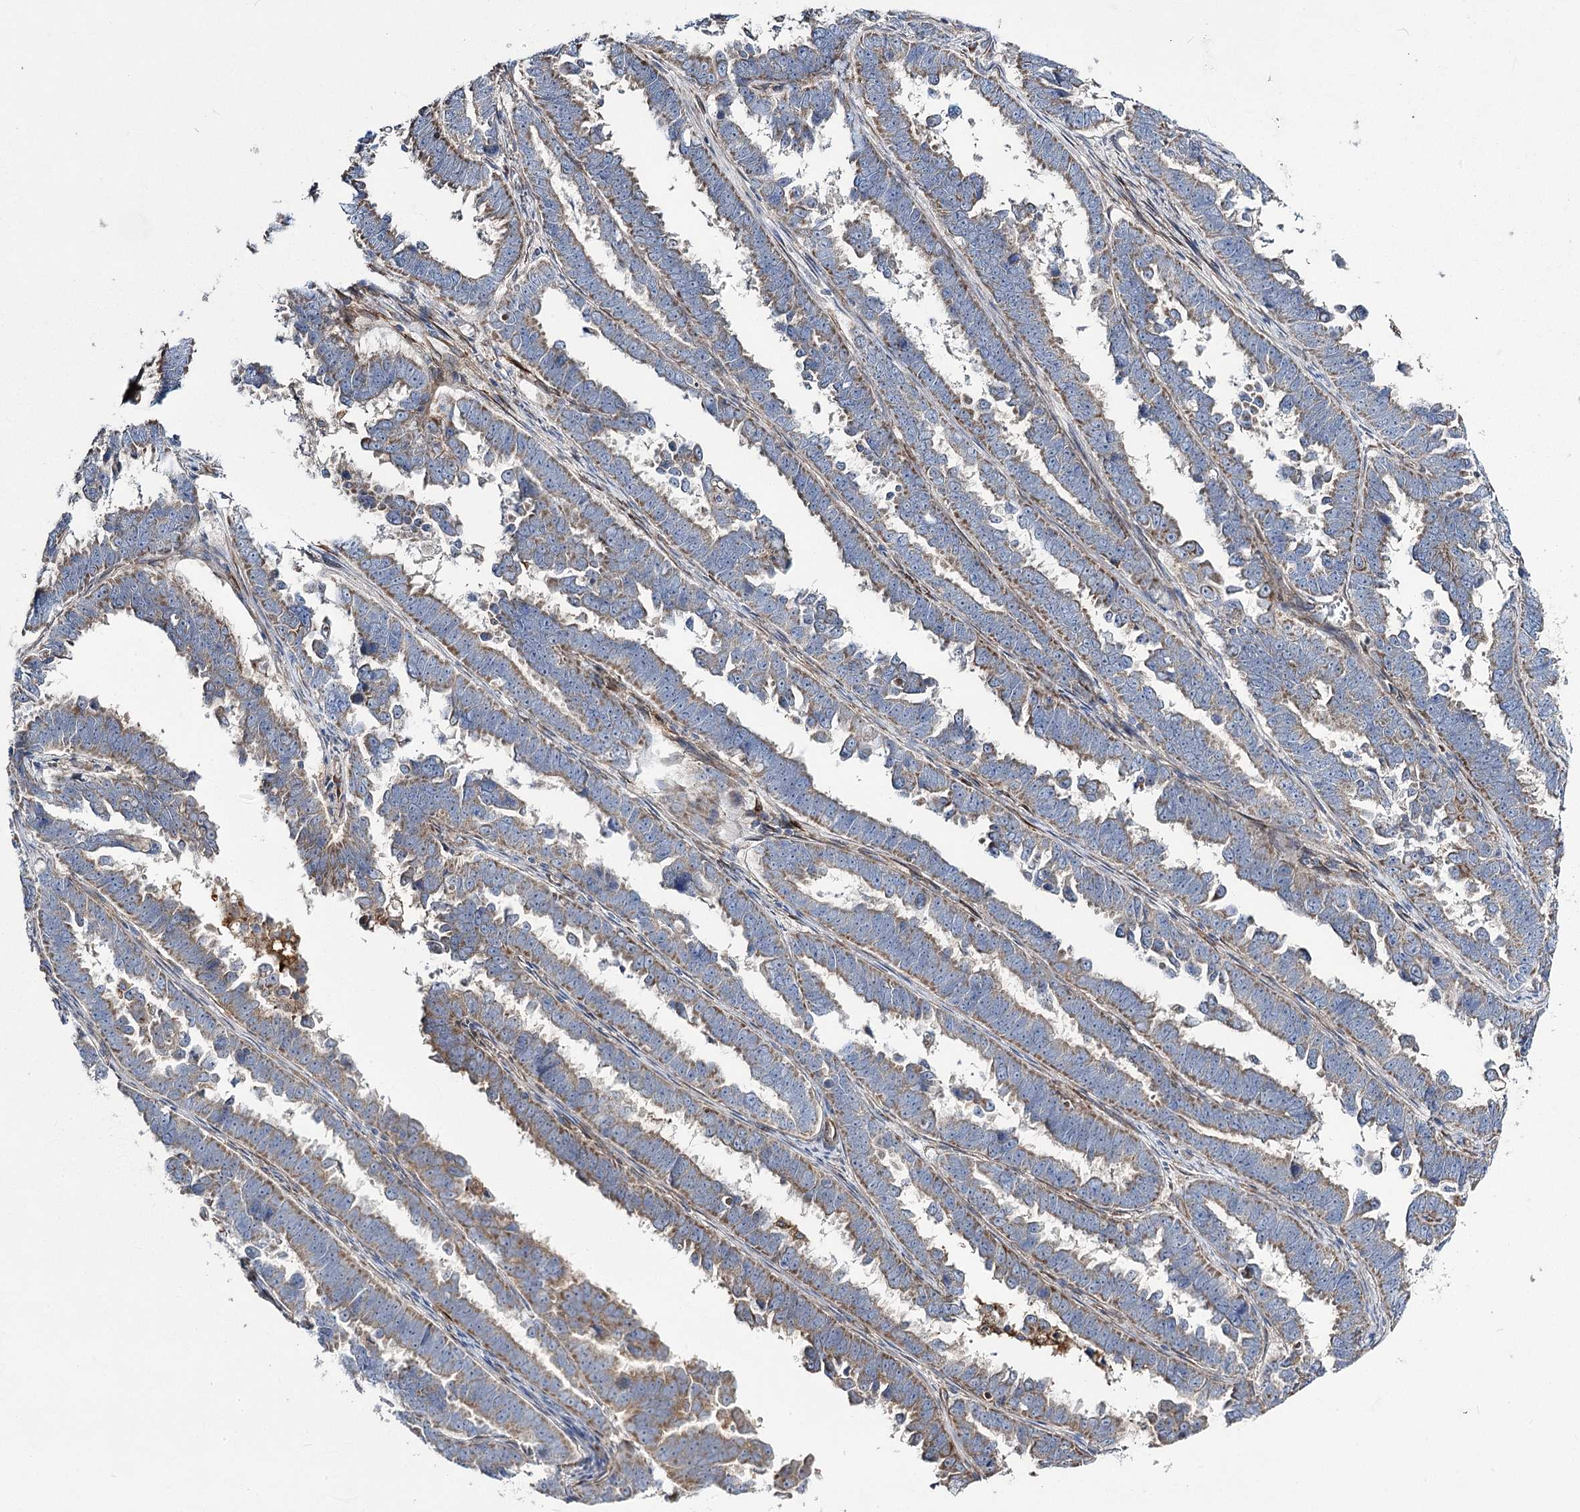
{"staining": {"intensity": "weak", "quantity": "<25%", "location": "cytoplasmic/membranous"}, "tissue": "endometrial cancer", "cell_type": "Tumor cells", "image_type": "cancer", "snomed": [{"axis": "morphology", "description": "Adenocarcinoma, NOS"}, {"axis": "topography", "description": "Endometrium"}], "caption": "The immunohistochemistry (IHC) image has no significant staining in tumor cells of endometrial adenocarcinoma tissue. The staining is performed using DAB brown chromogen with nuclei counter-stained in using hematoxylin.", "gene": "RMDN2", "patient": {"sex": "female", "age": 75}}